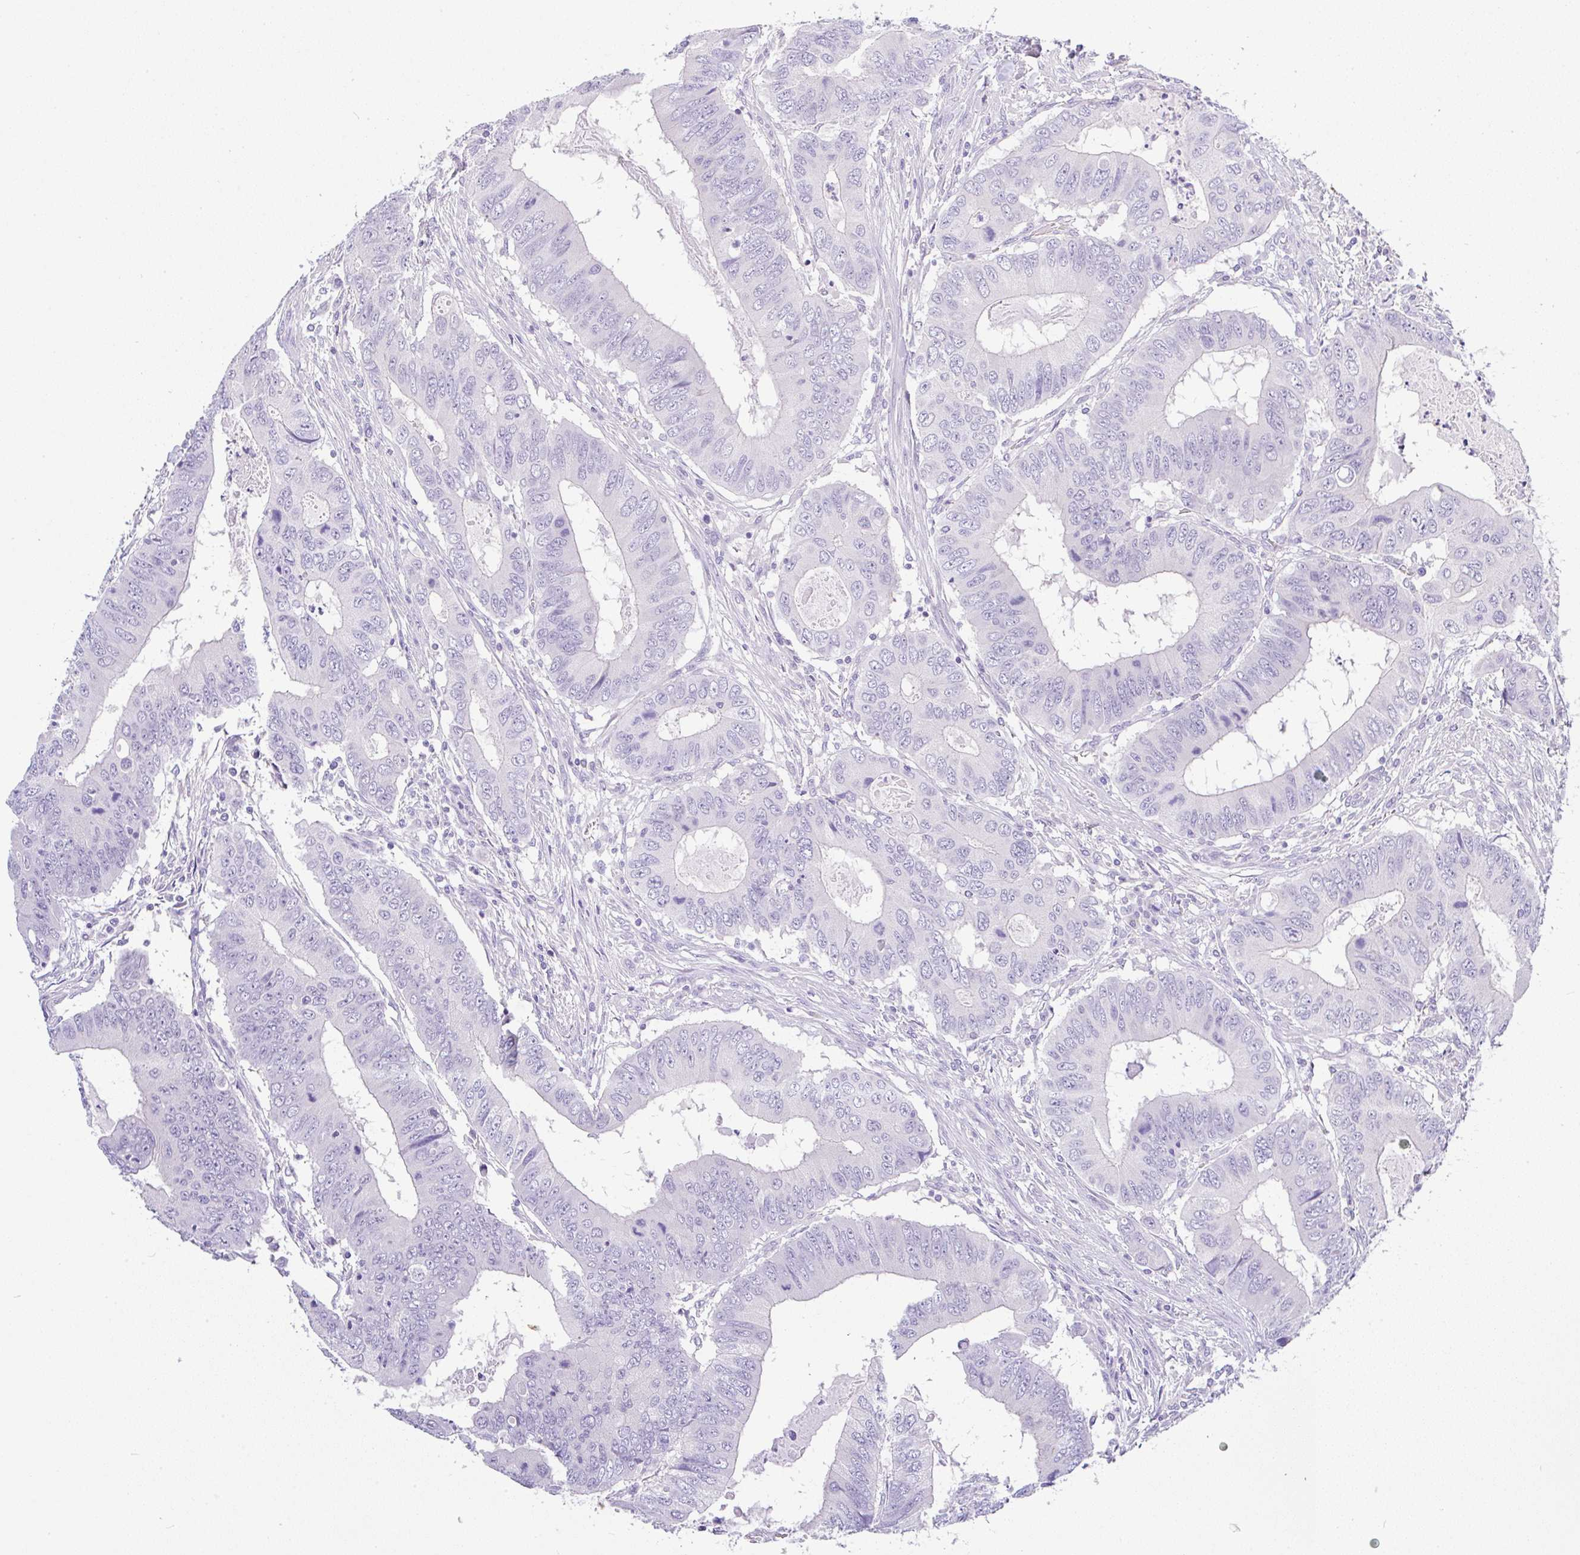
{"staining": {"intensity": "negative", "quantity": "none", "location": "none"}, "tissue": "colorectal cancer", "cell_type": "Tumor cells", "image_type": "cancer", "snomed": [{"axis": "morphology", "description": "Adenocarcinoma, NOS"}, {"axis": "topography", "description": "Colon"}], "caption": "Adenocarcinoma (colorectal) was stained to show a protein in brown. There is no significant positivity in tumor cells.", "gene": "SERPINE3", "patient": {"sex": "male", "age": 53}}